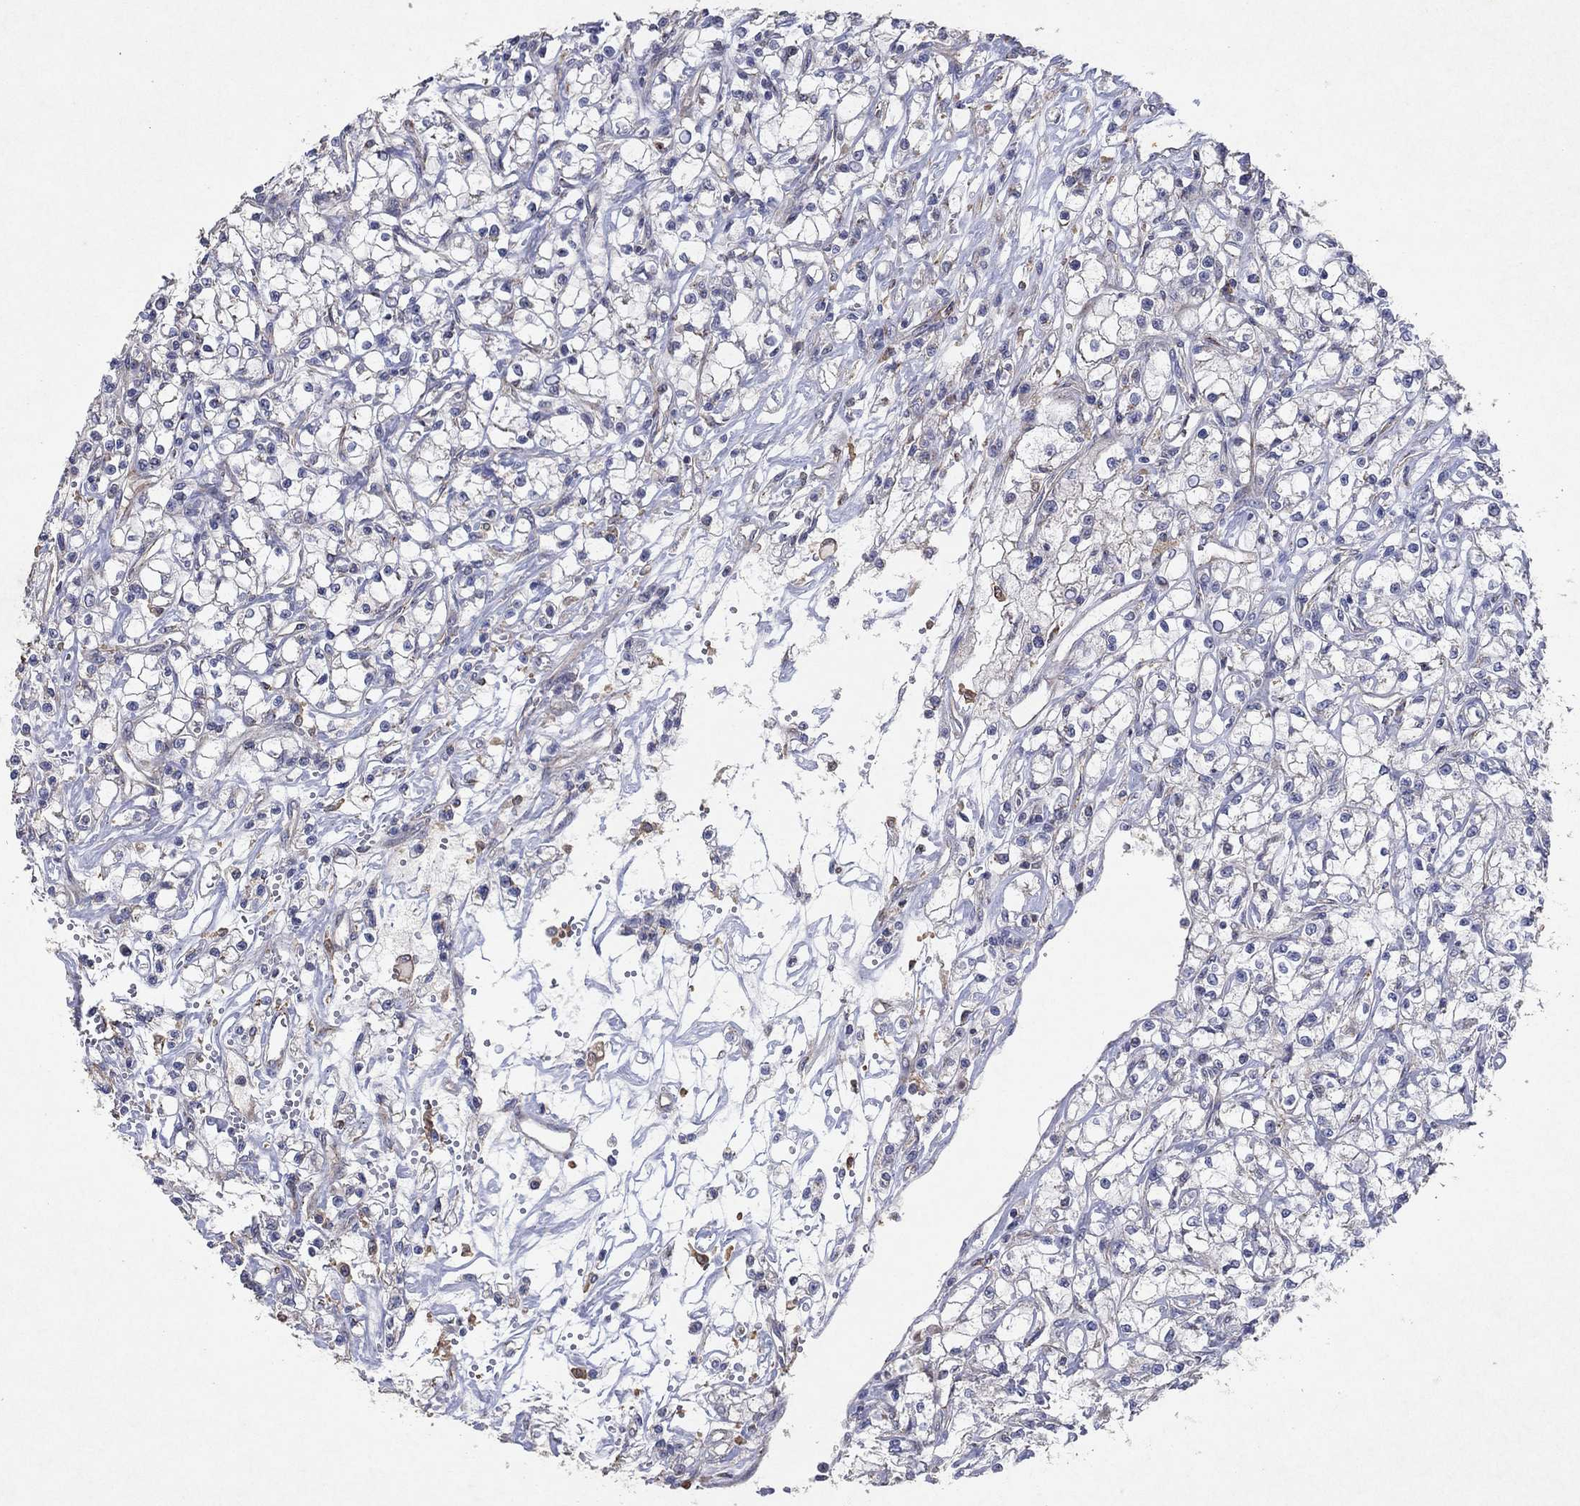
{"staining": {"intensity": "negative", "quantity": "none", "location": "none"}, "tissue": "renal cancer", "cell_type": "Tumor cells", "image_type": "cancer", "snomed": [{"axis": "morphology", "description": "Adenocarcinoma, NOS"}, {"axis": "topography", "description": "Kidney"}], "caption": "Immunohistochemistry photomicrograph of human renal cancer (adenocarcinoma) stained for a protein (brown), which shows no expression in tumor cells. (DAB (3,3'-diaminobenzidine) IHC with hematoxylin counter stain).", "gene": "FRG1", "patient": {"sex": "female", "age": 59}}